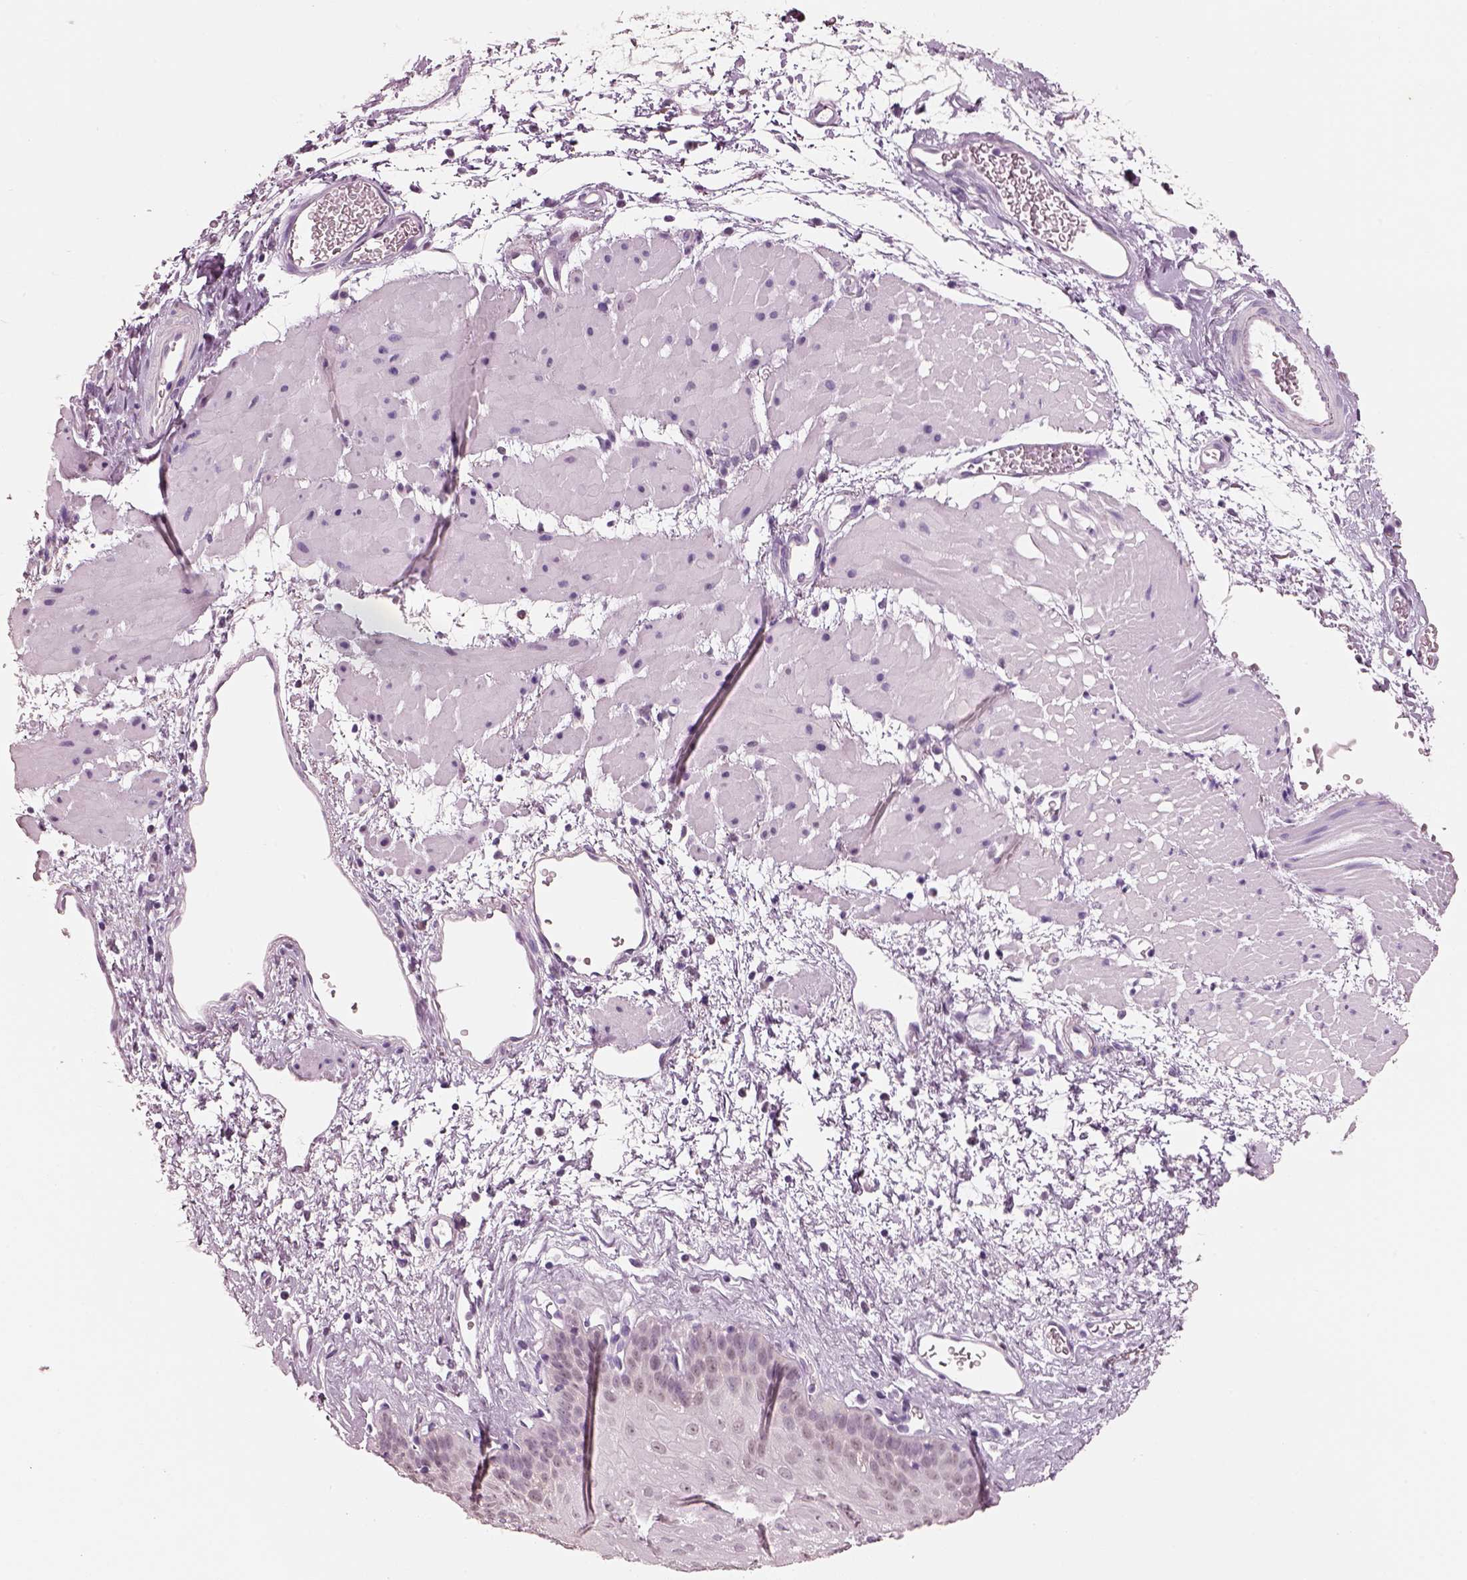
{"staining": {"intensity": "negative", "quantity": "none", "location": "none"}, "tissue": "esophagus", "cell_type": "Squamous epithelial cells", "image_type": "normal", "snomed": [{"axis": "morphology", "description": "Normal tissue, NOS"}, {"axis": "topography", "description": "Esophagus"}], "caption": "This is a histopathology image of immunohistochemistry (IHC) staining of normal esophagus, which shows no positivity in squamous epithelial cells. (Brightfield microscopy of DAB (3,3'-diaminobenzidine) immunohistochemistry (IHC) at high magnification).", "gene": "ELSPBP1", "patient": {"sex": "female", "age": 62}}